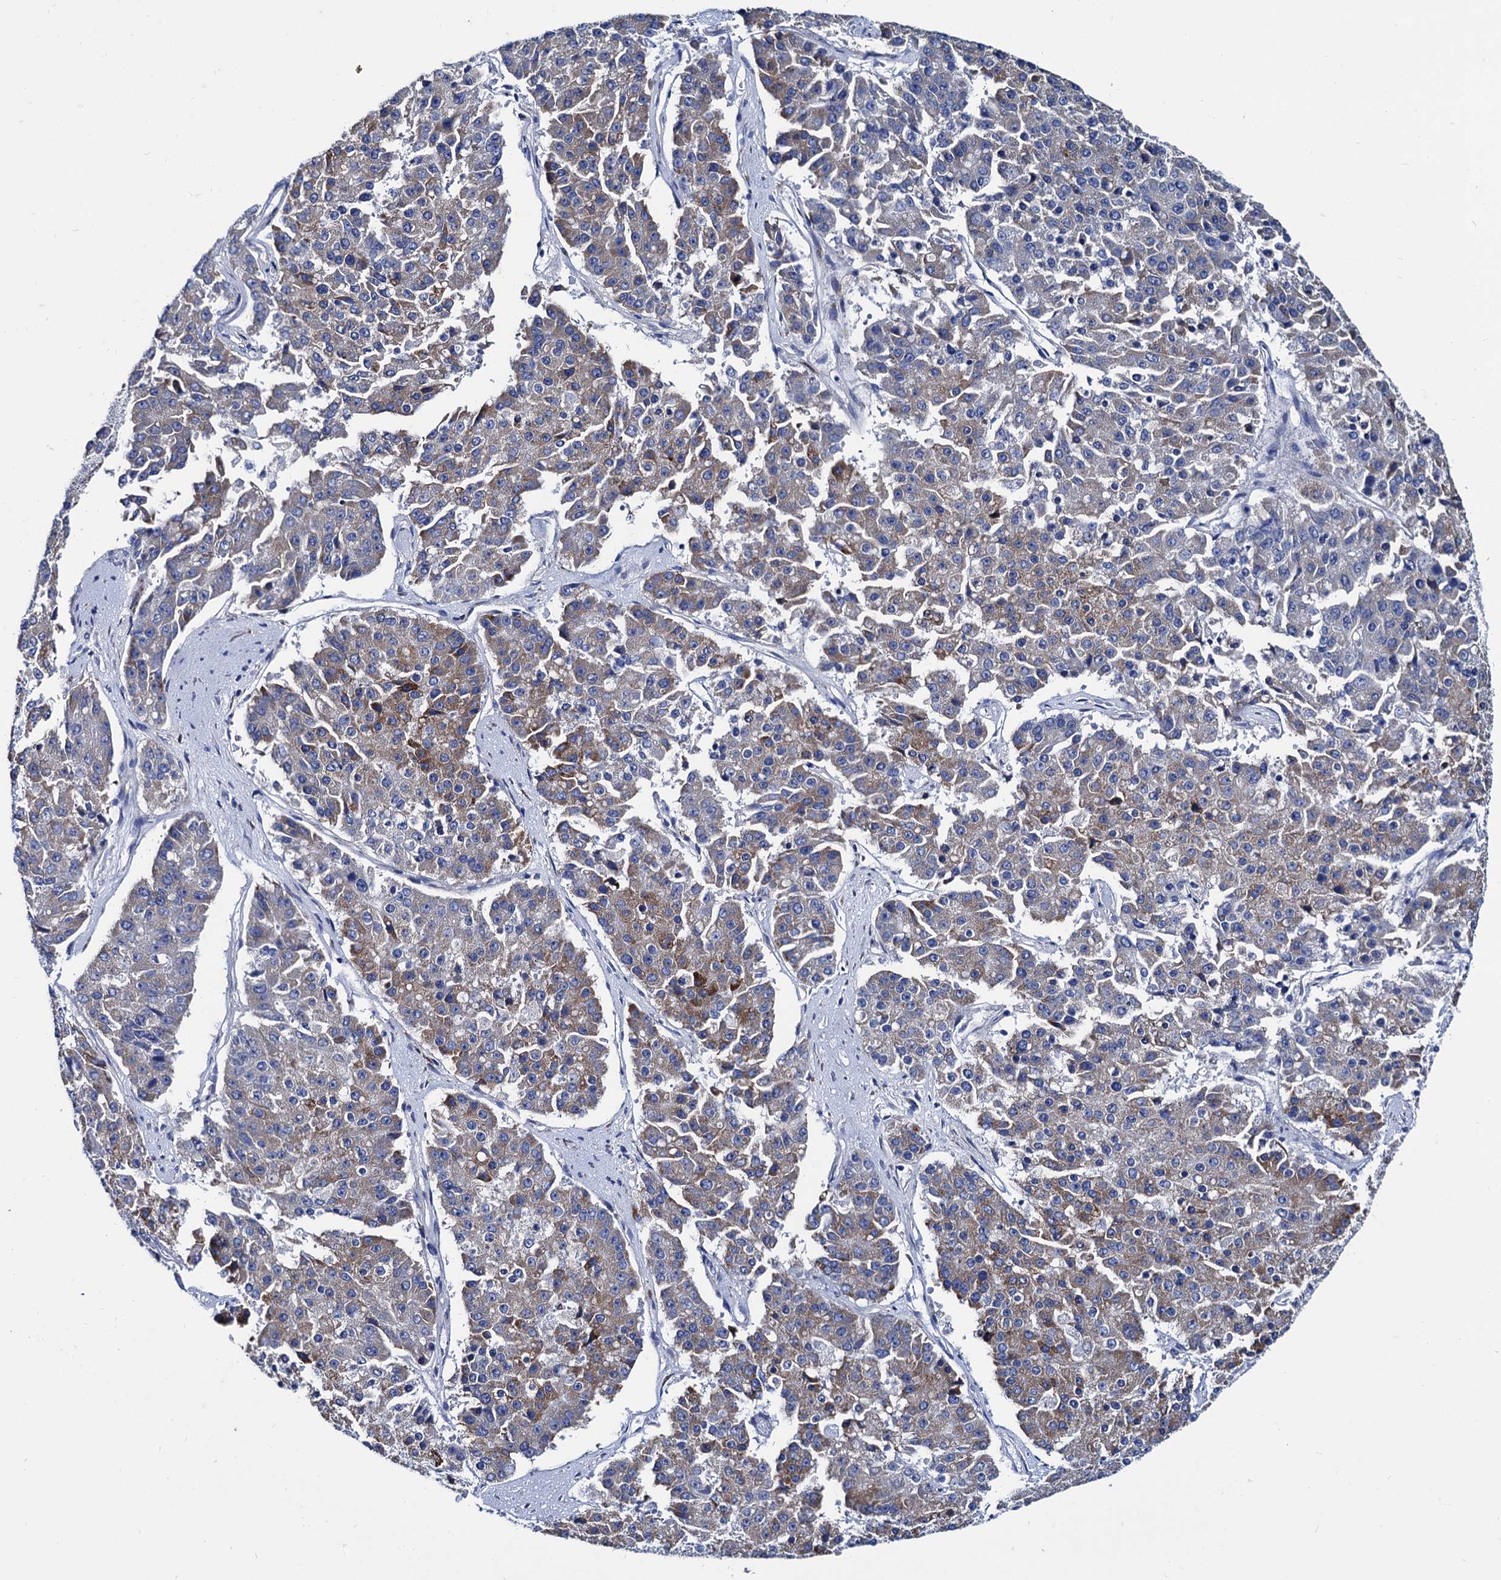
{"staining": {"intensity": "moderate", "quantity": "<25%", "location": "cytoplasmic/membranous"}, "tissue": "pancreatic cancer", "cell_type": "Tumor cells", "image_type": "cancer", "snomed": [{"axis": "morphology", "description": "Adenocarcinoma, NOS"}, {"axis": "topography", "description": "Pancreas"}], "caption": "Moderate cytoplasmic/membranous expression is seen in about <25% of tumor cells in pancreatic adenocarcinoma. The protein of interest is shown in brown color, while the nuclei are stained blue.", "gene": "FOXR2", "patient": {"sex": "male", "age": 50}}